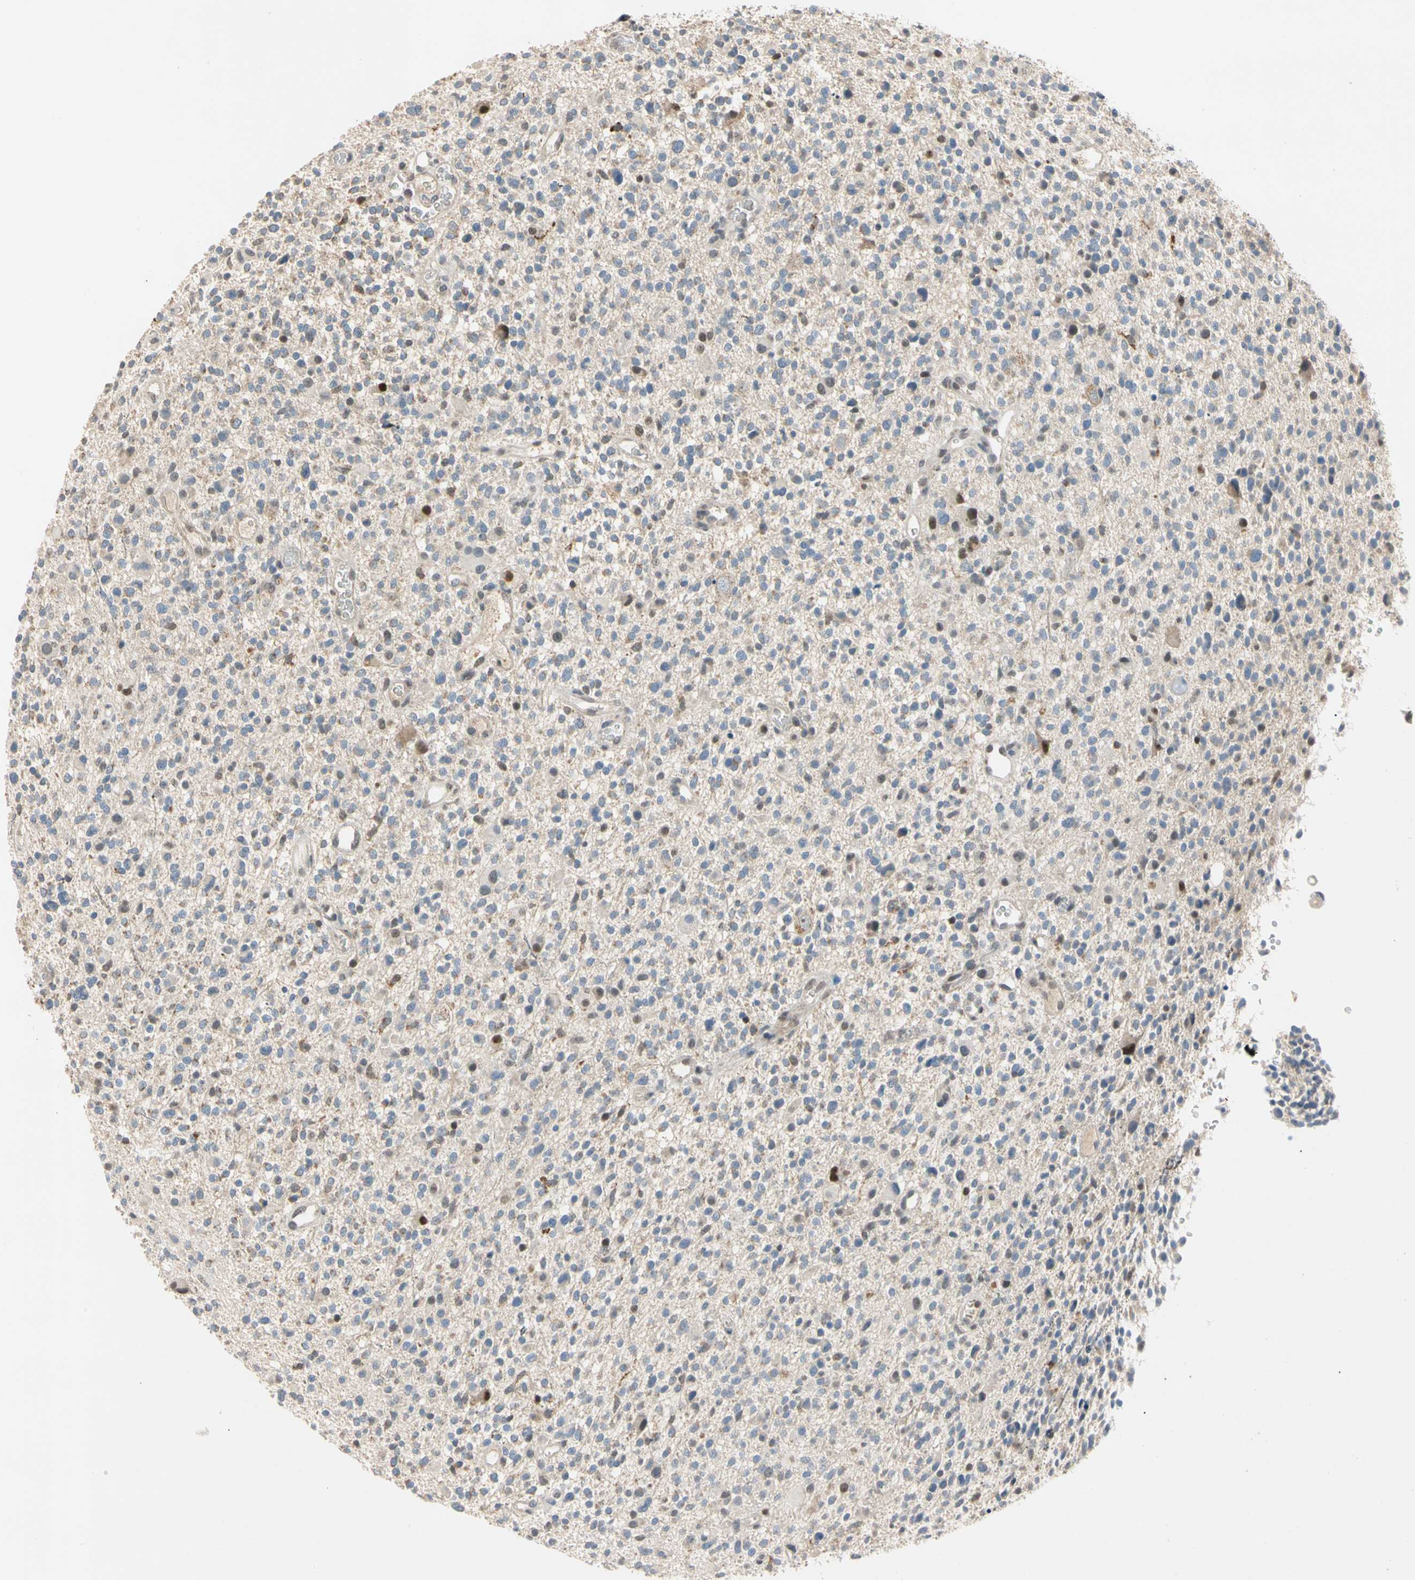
{"staining": {"intensity": "moderate", "quantity": "<25%", "location": "cytoplasmic/membranous"}, "tissue": "glioma", "cell_type": "Tumor cells", "image_type": "cancer", "snomed": [{"axis": "morphology", "description": "Glioma, malignant, High grade"}, {"axis": "topography", "description": "Brain"}], "caption": "DAB immunohistochemical staining of human malignant high-grade glioma exhibits moderate cytoplasmic/membranous protein positivity in about <25% of tumor cells.", "gene": "RIOX2", "patient": {"sex": "male", "age": 48}}